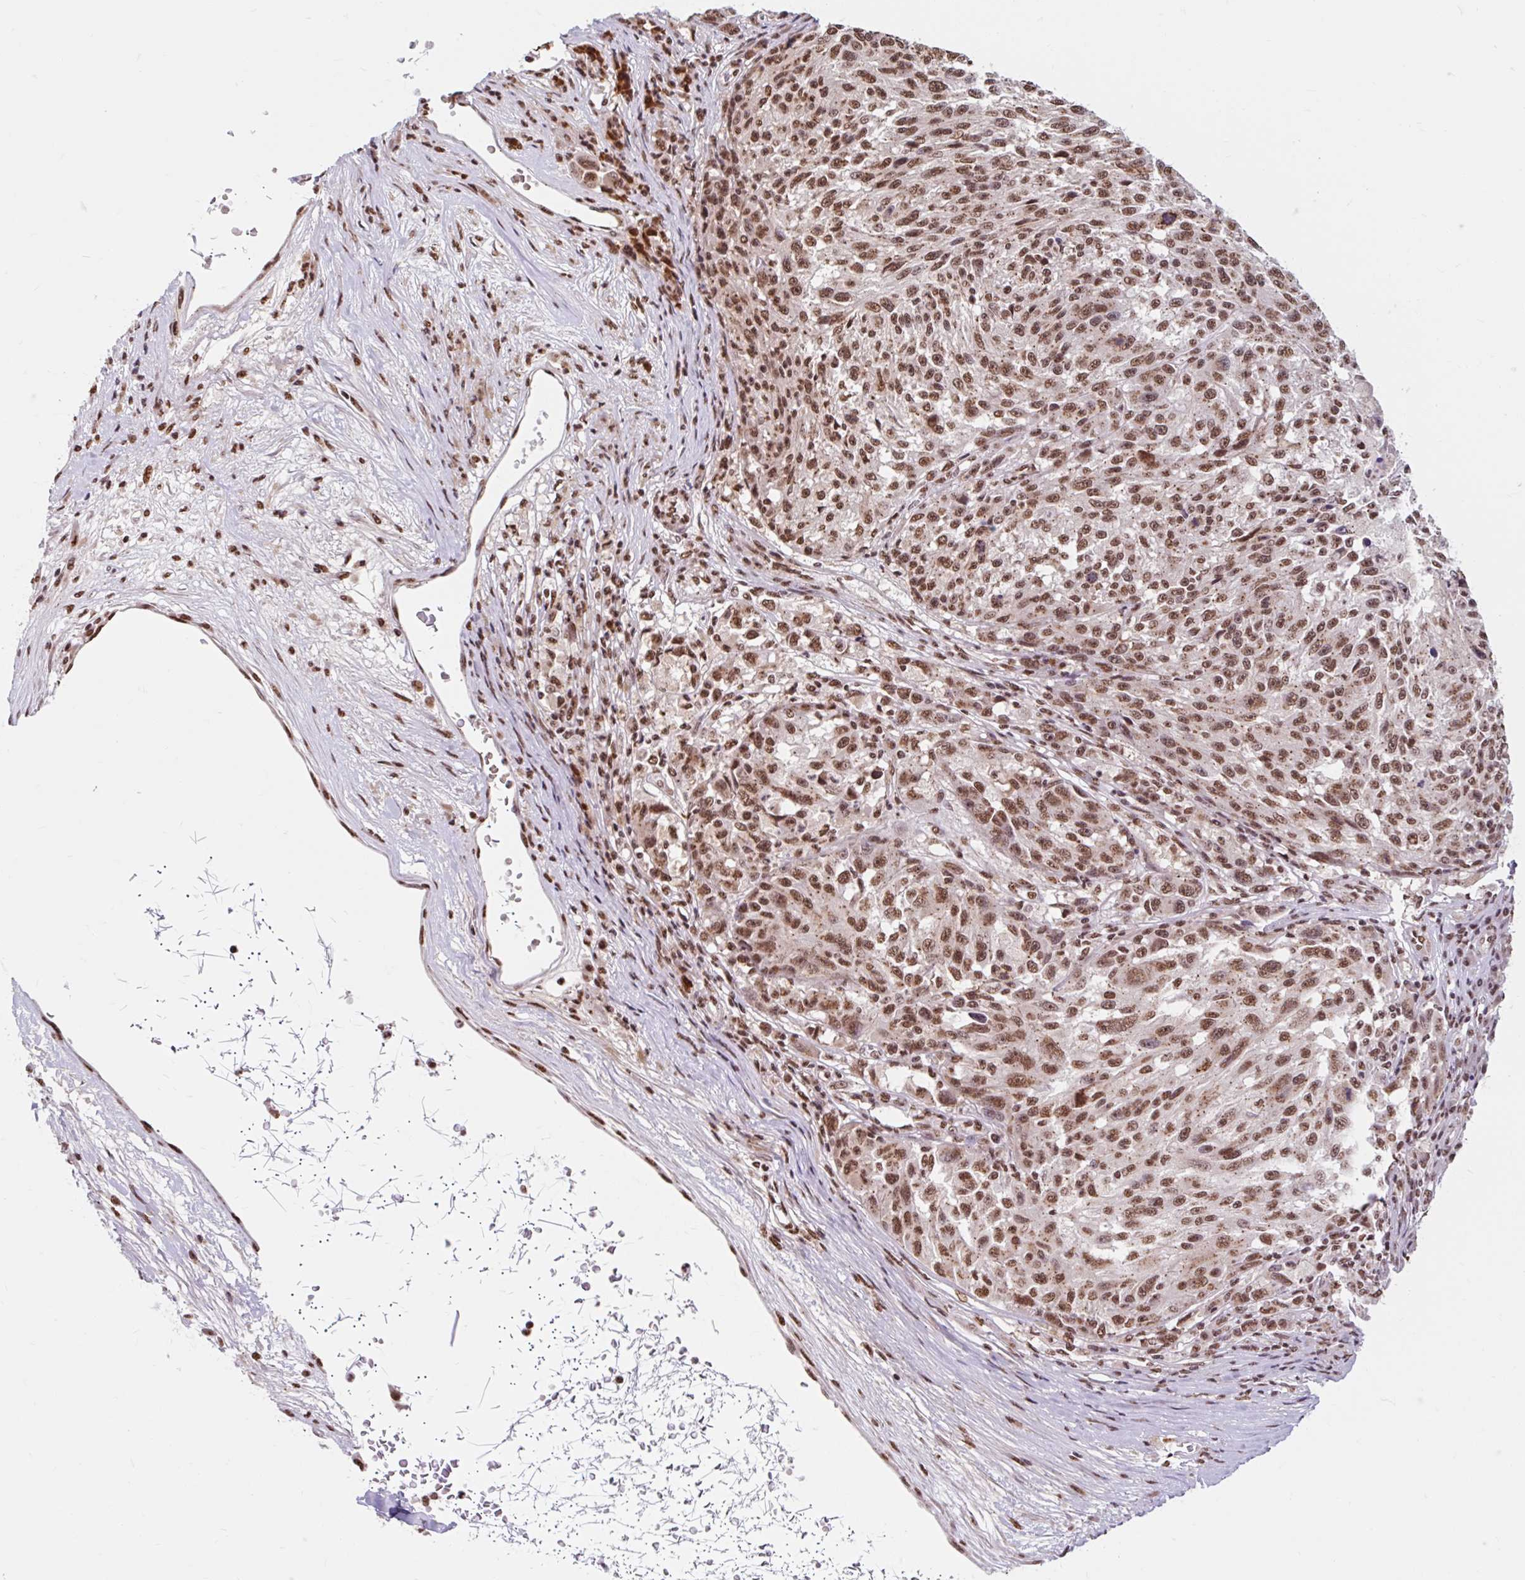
{"staining": {"intensity": "moderate", "quantity": ">75%", "location": "nuclear"}, "tissue": "melanoma", "cell_type": "Tumor cells", "image_type": "cancer", "snomed": [{"axis": "morphology", "description": "Malignant melanoma, NOS"}, {"axis": "topography", "description": "Skin"}], "caption": "Tumor cells exhibit medium levels of moderate nuclear staining in approximately >75% of cells in human malignant melanoma. The protein of interest is shown in brown color, while the nuclei are stained blue.", "gene": "BICRA", "patient": {"sex": "male", "age": 53}}